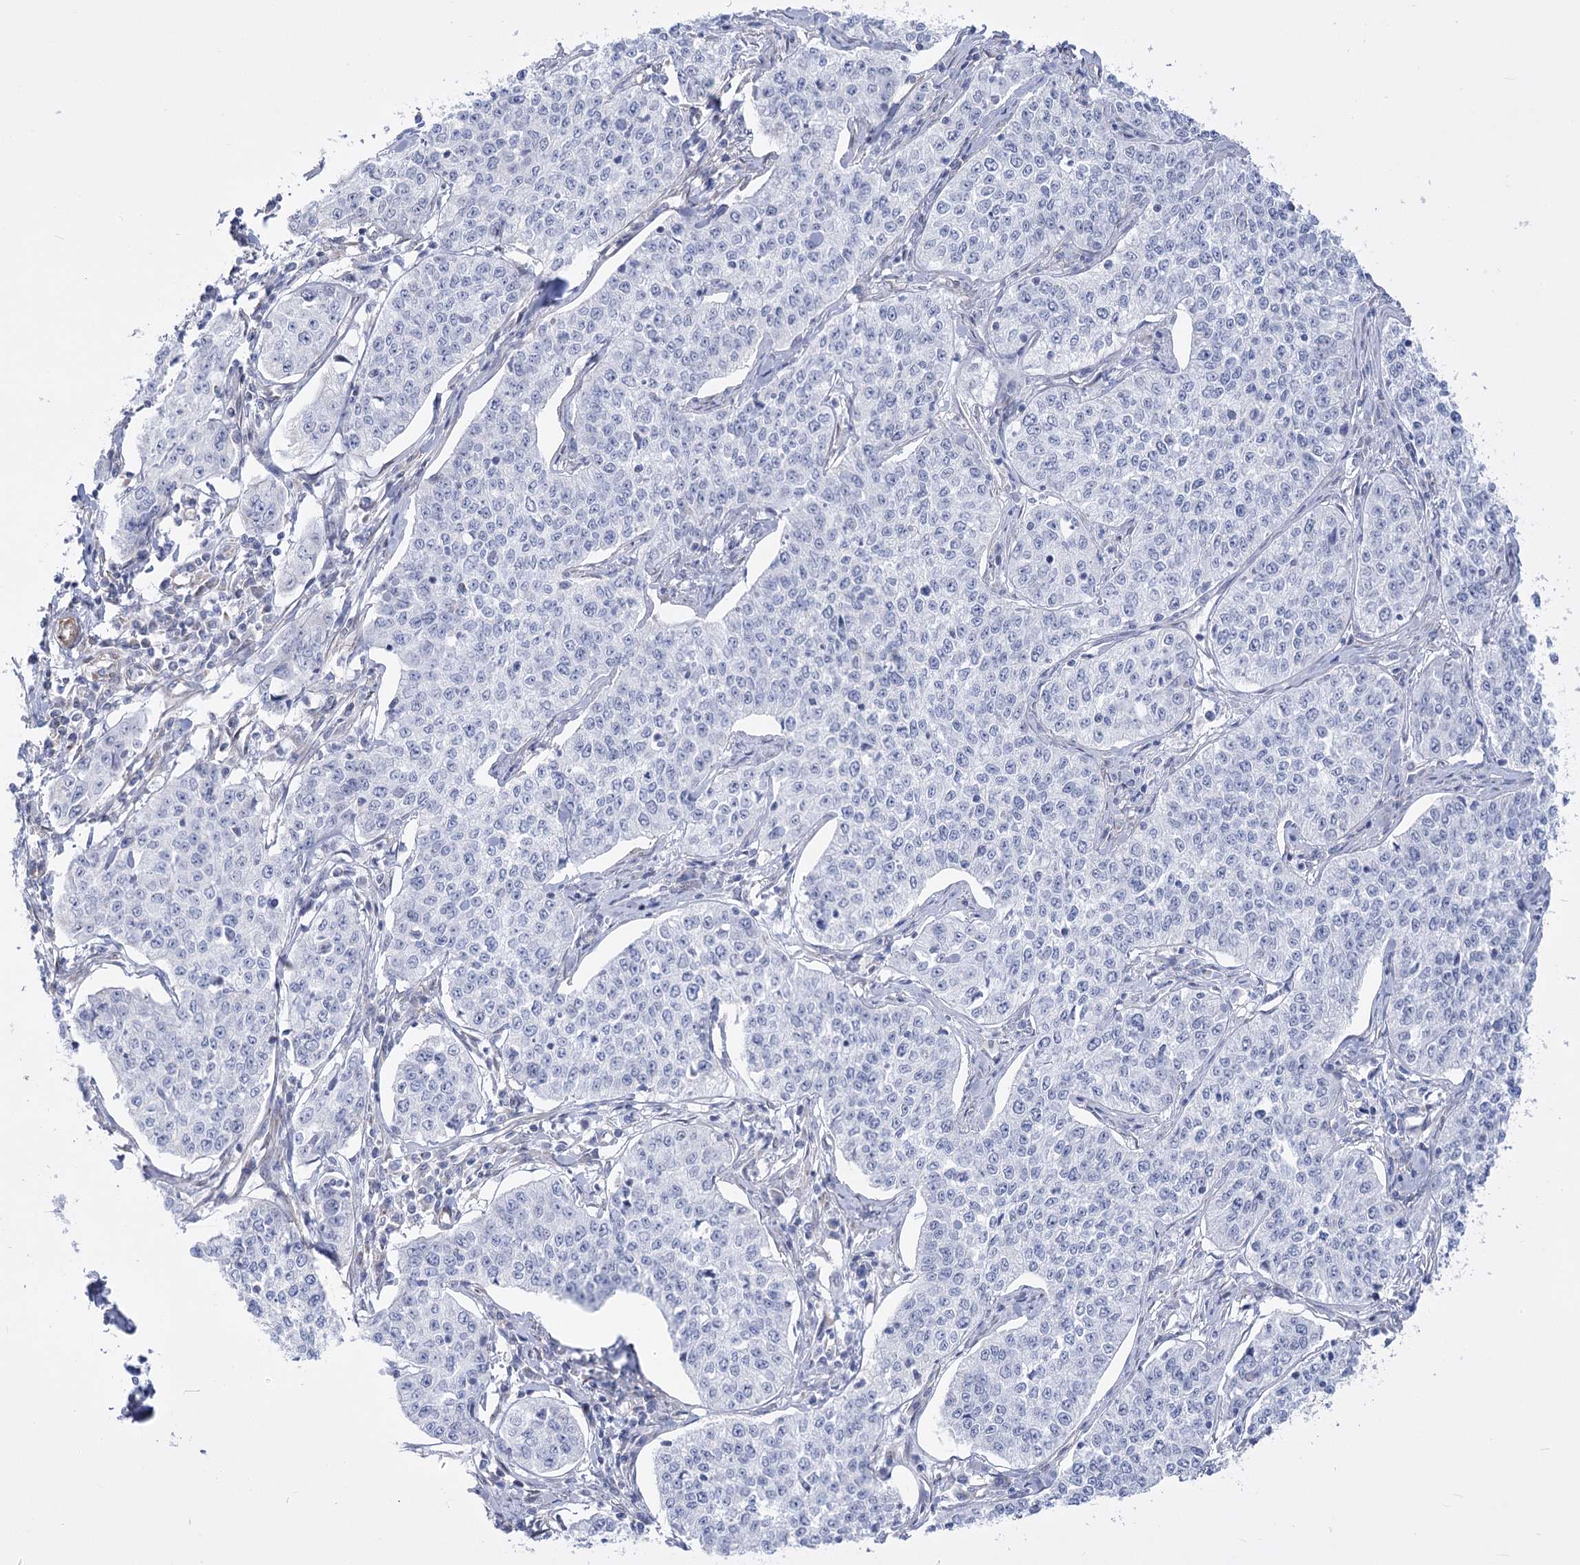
{"staining": {"intensity": "negative", "quantity": "none", "location": "none"}, "tissue": "cervical cancer", "cell_type": "Tumor cells", "image_type": "cancer", "snomed": [{"axis": "morphology", "description": "Squamous cell carcinoma, NOS"}, {"axis": "topography", "description": "Cervix"}], "caption": "This is a micrograph of immunohistochemistry (IHC) staining of cervical cancer, which shows no expression in tumor cells. The staining was performed using DAB to visualize the protein expression in brown, while the nuclei were stained in blue with hematoxylin (Magnification: 20x).", "gene": "PDHB", "patient": {"sex": "female", "age": 35}}